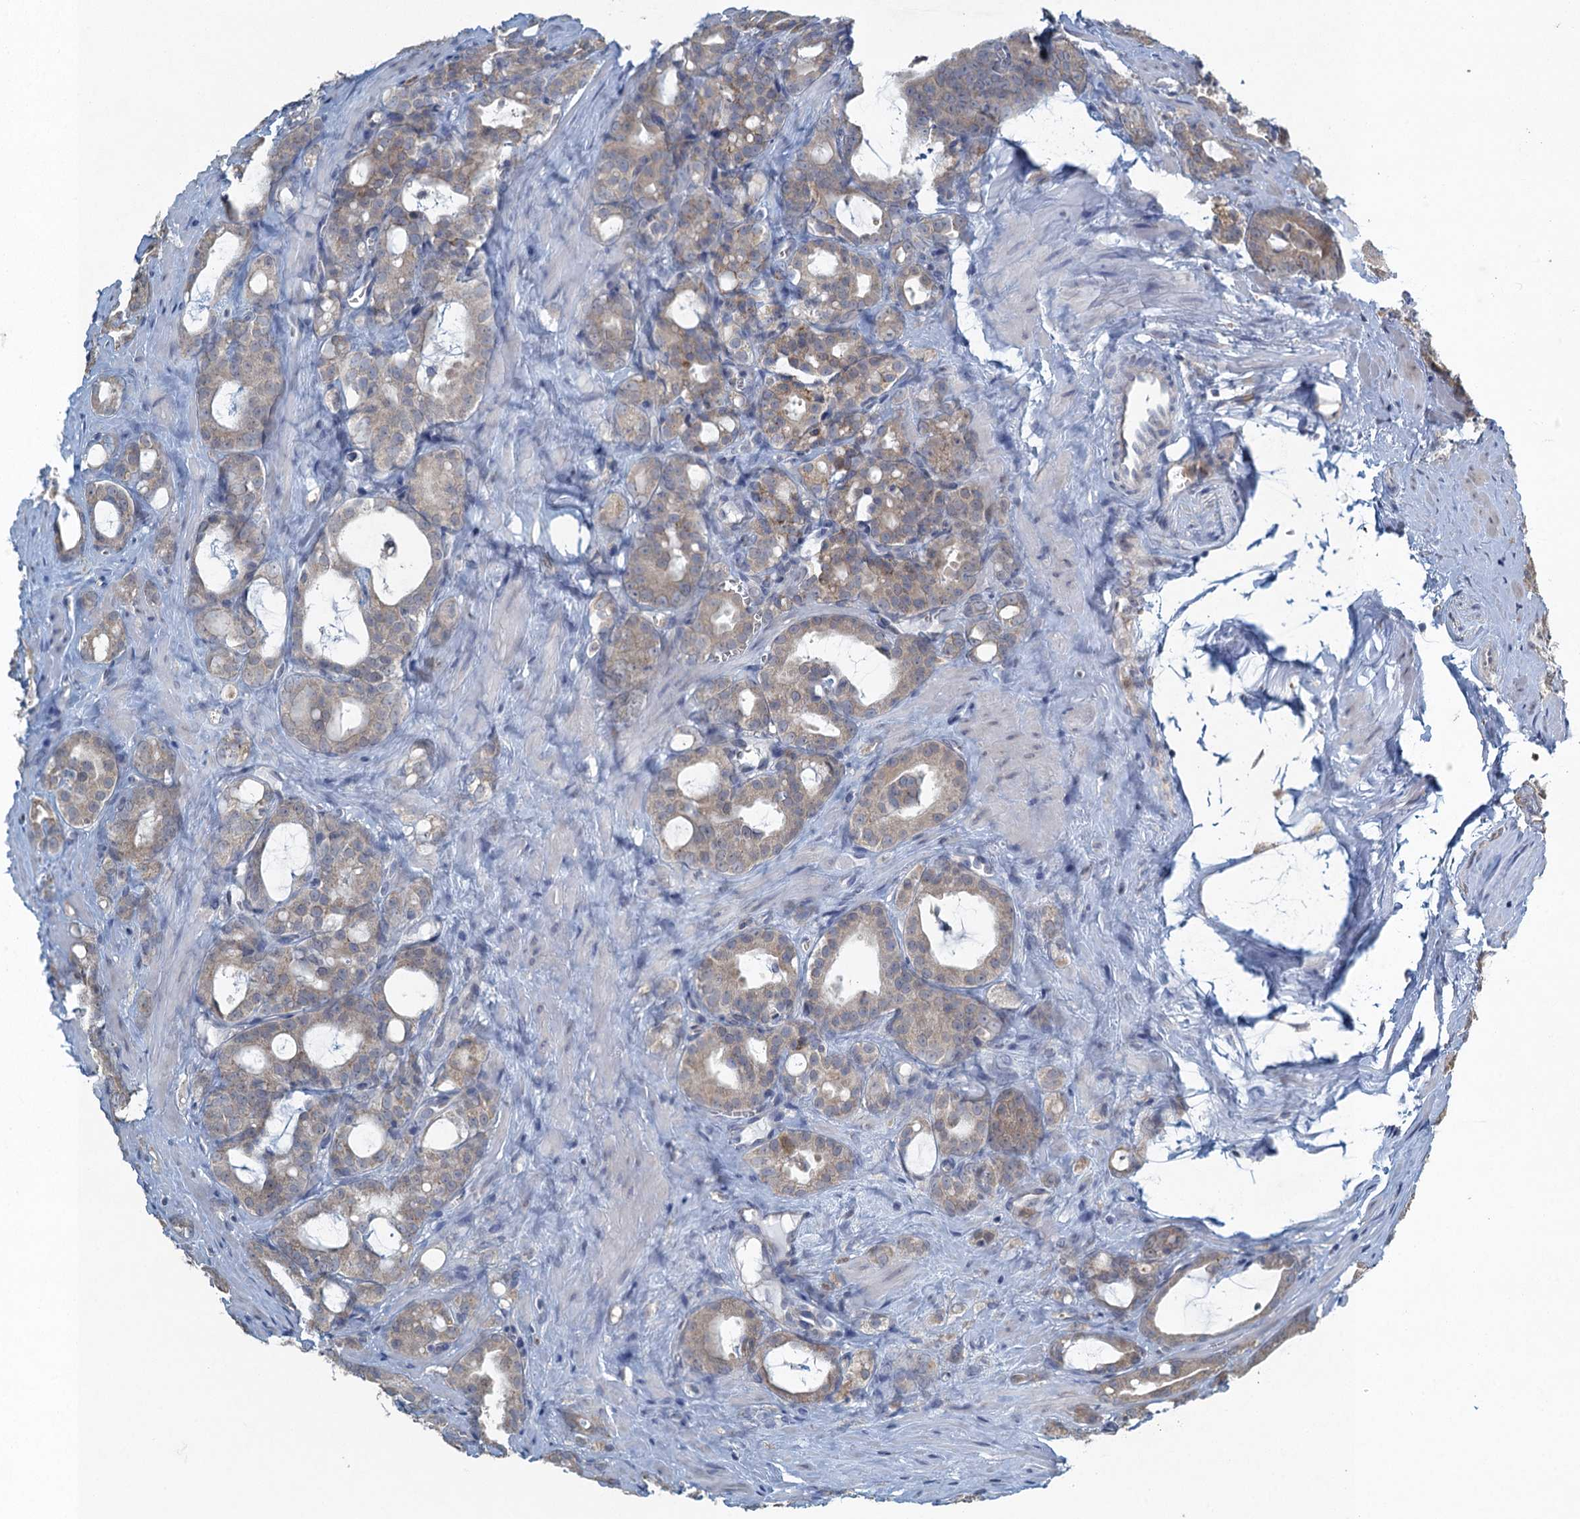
{"staining": {"intensity": "weak", "quantity": ">75%", "location": "cytoplasmic/membranous"}, "tissue": "prostate cancer", "cell_type": "Tumor cells", "image_type": "cancer", "snomed": [{"axis": "morphology", "description": "Adenocarcinoma, High grade"}, {"axis": "topography", "description": "Prostate"}], "caption": "Human prostate adenocarcinoma (high-grade) stained for a protein (brown) reveals weak cytoplasmic/membranous positive staining in approximately >75% of tumor cells.", "gene": "TEX35", "patient": {"sex": "male", "age": 72}}